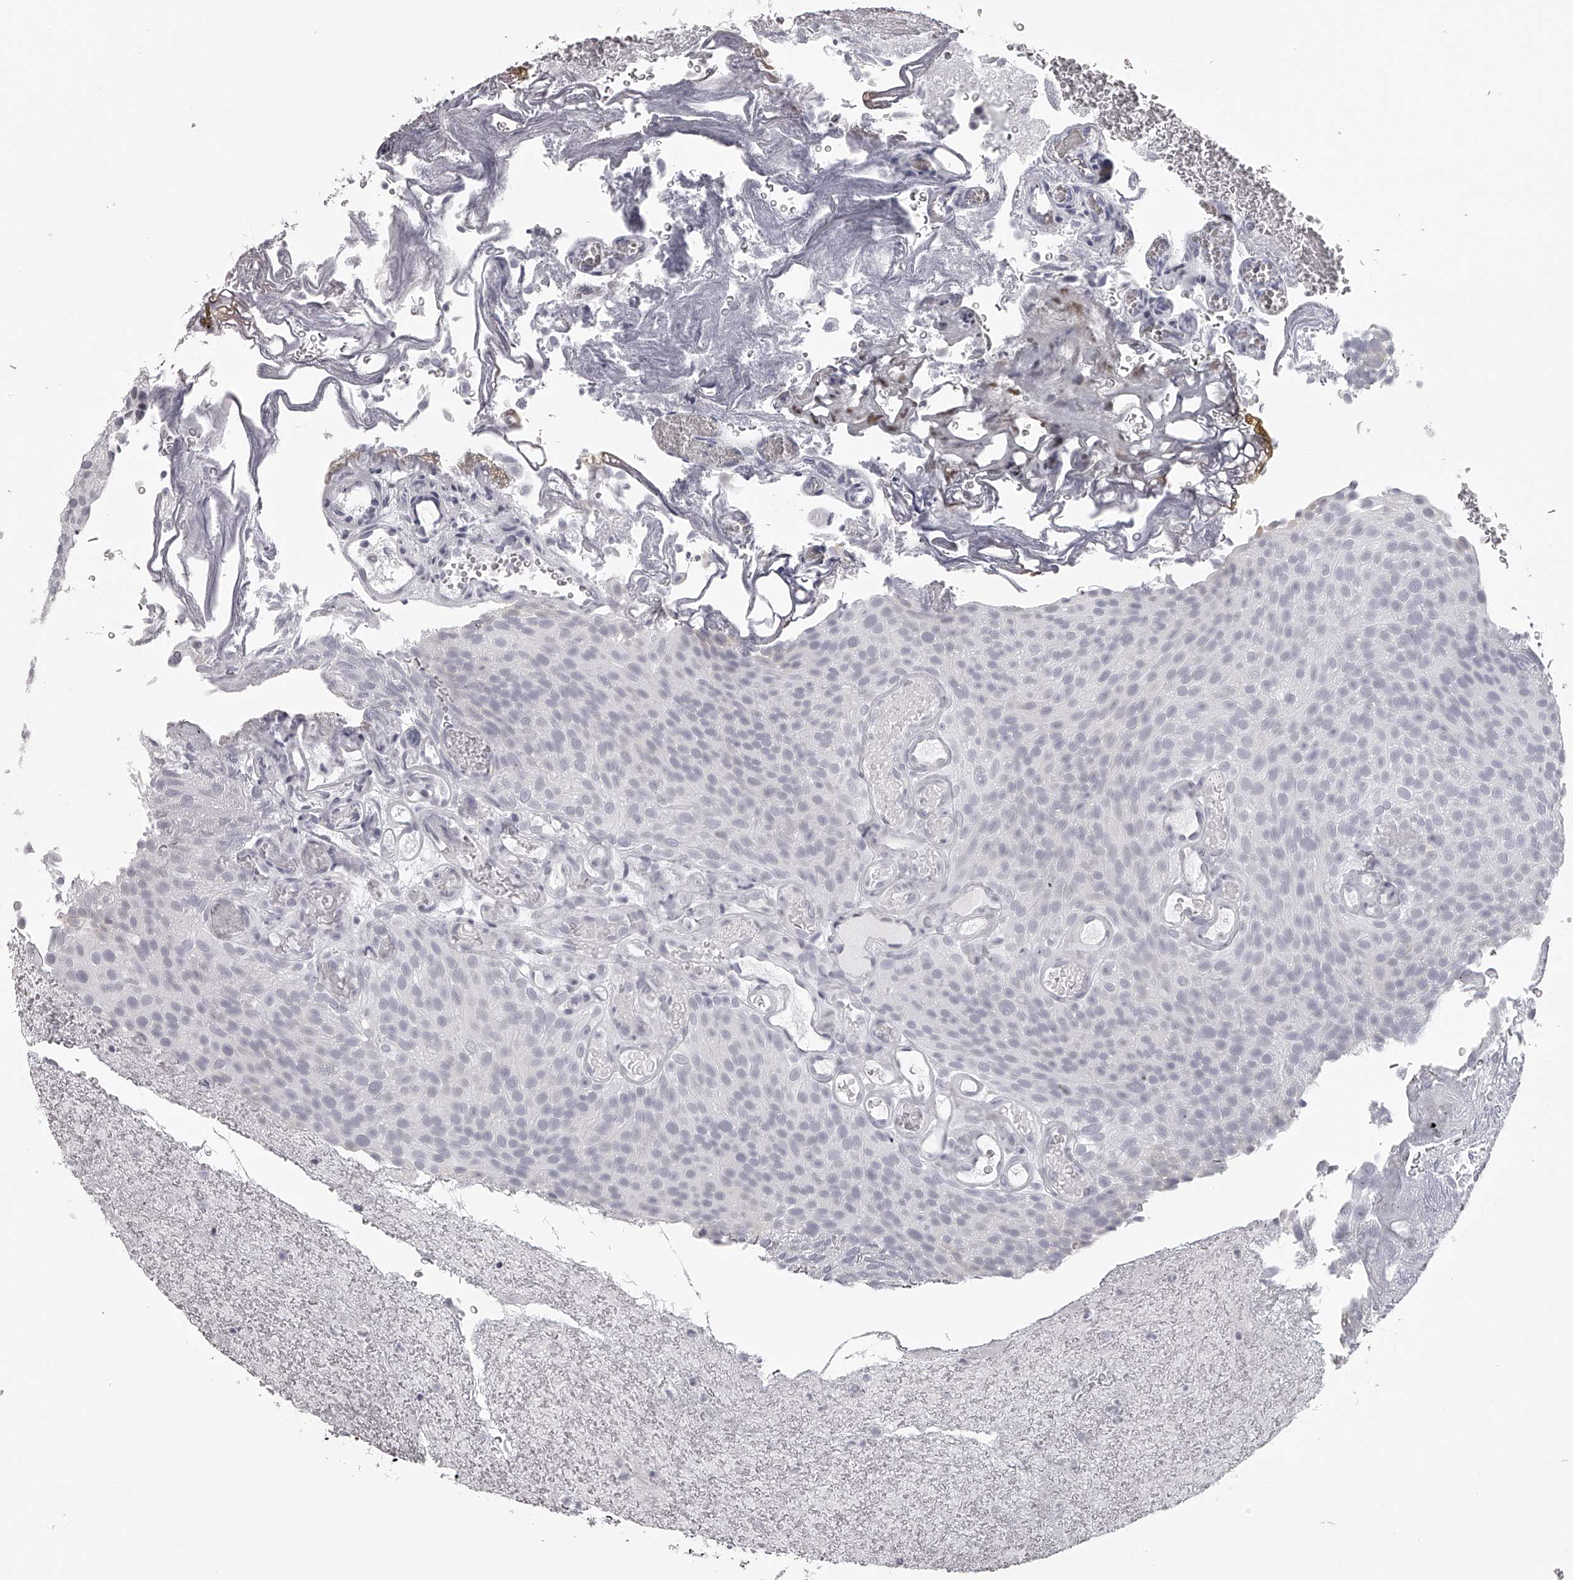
{"staining": {"intensity": "negative", "quantity": "none", "location": "none"}, "tissue": "urothelial cancer", "cell_type": "Tumor cells", "image_type": "cancer", "snomed": [{"axis": "morphology", "description": "Urothelial carcinoma, Low grade"}, {"axis": "topography", "description": "Urinary bladder"}], "caption": "High power microscopy histopathology image of an immunohistochemistry (IHC) image of urothelial cancer, revealing no significant positivity in tumor cells.", "gene": "SEC11C", "patient": {"sex": "male", "age": 78}}